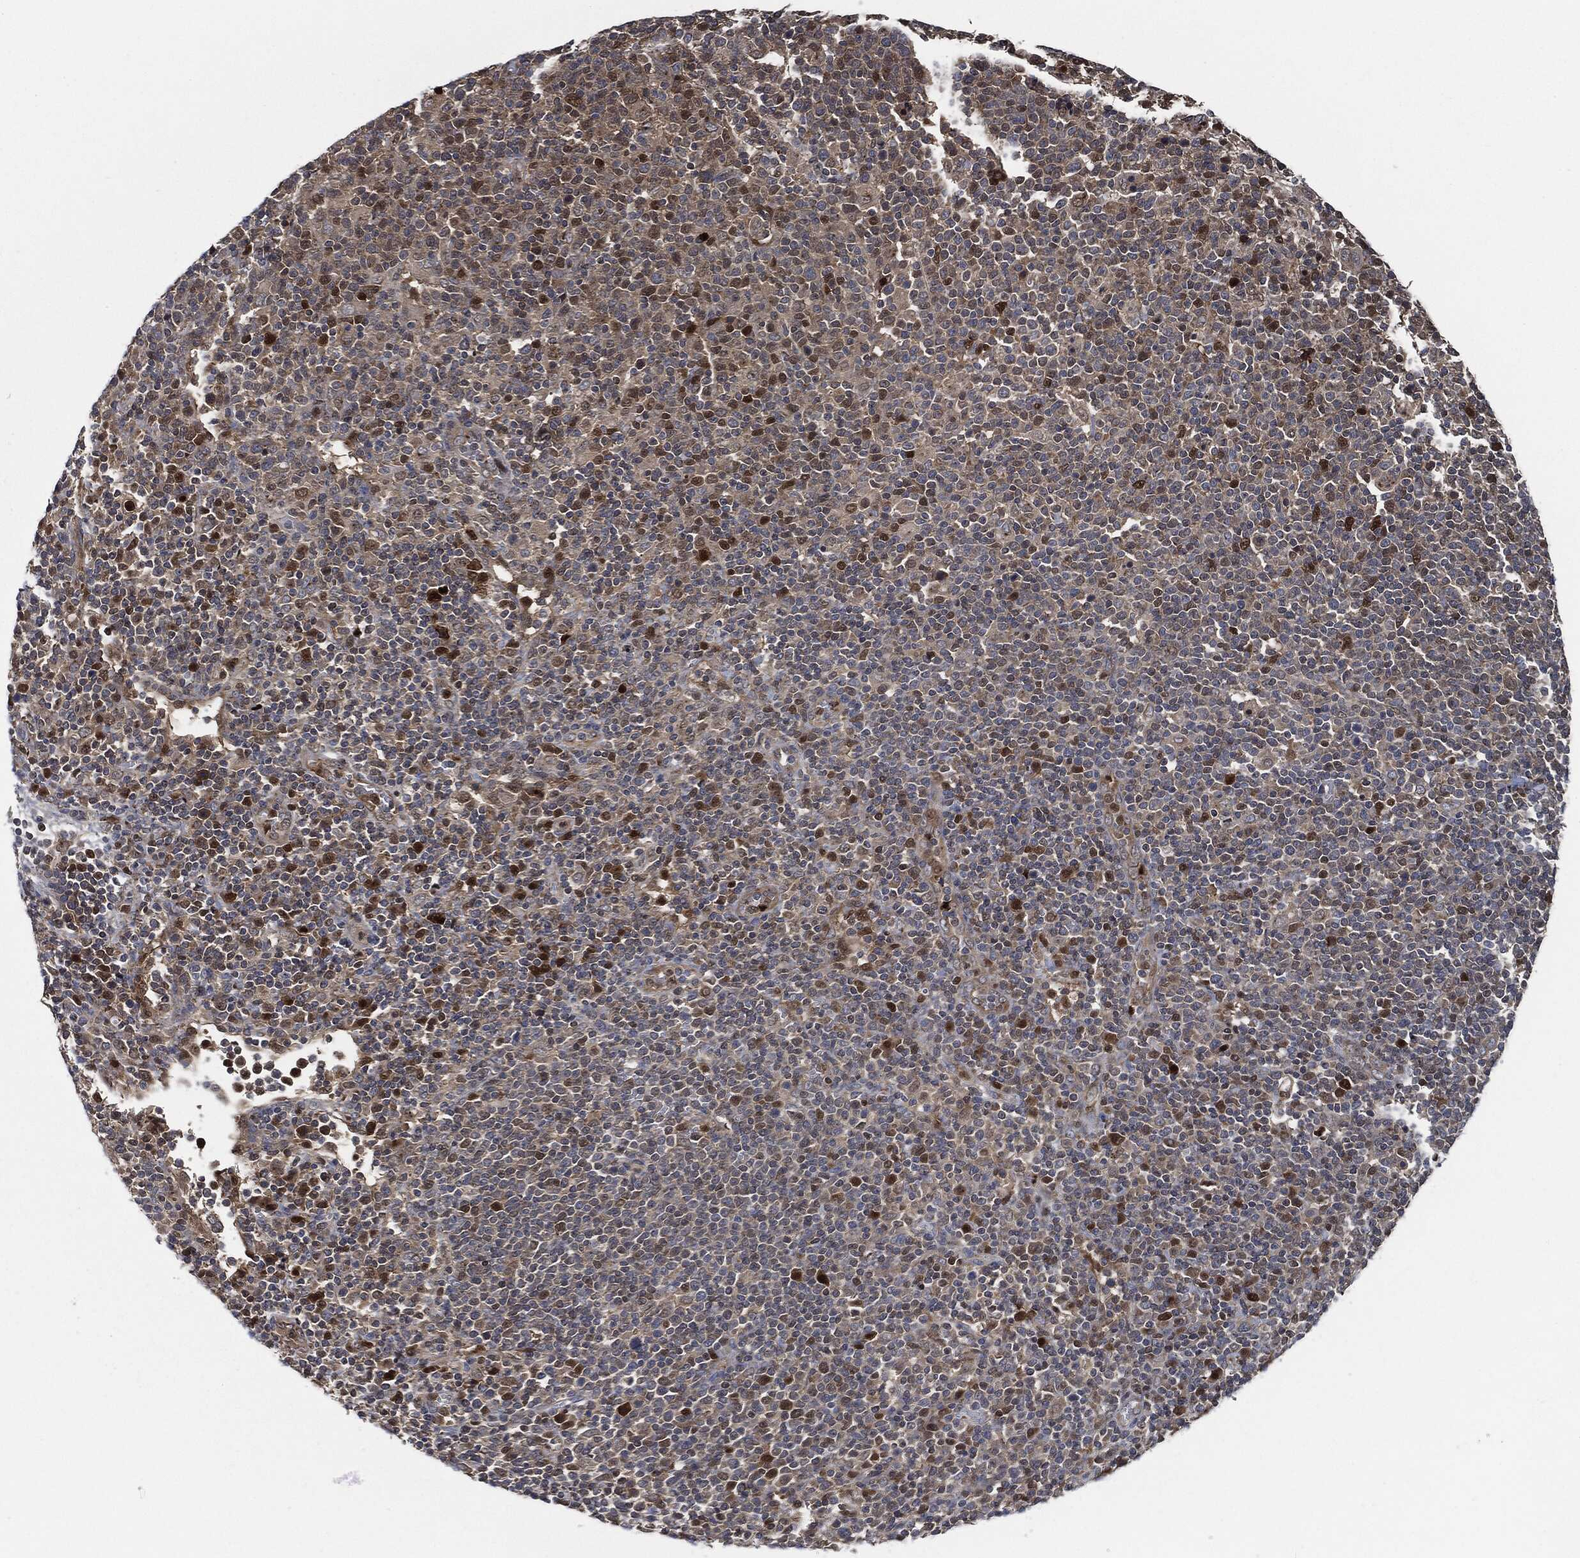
{"staining": {"intensity": "strong", "quantity": "<25%", "location": "cytoplasmic/membranous,nuclear"}, "tissue": "lymphoma", "cell_type": "Tumor cells", "image_type": "cancer", "snomed": [{"axis": "morphology", "description": "Malignant lymphoma, non-Hodgkin's type, High grade"}, {"axis": "topography", "description": "Lymph node"}], "caption": "This image demonstrates immunohistochemistry (IHC) staining of lymphoma, with medium strong cytoplasmic/membranous and nuclear expression in about <25% of tumor cells.", "gene": "DCTN1", "patient": {"sex": "male", "age": 61}}